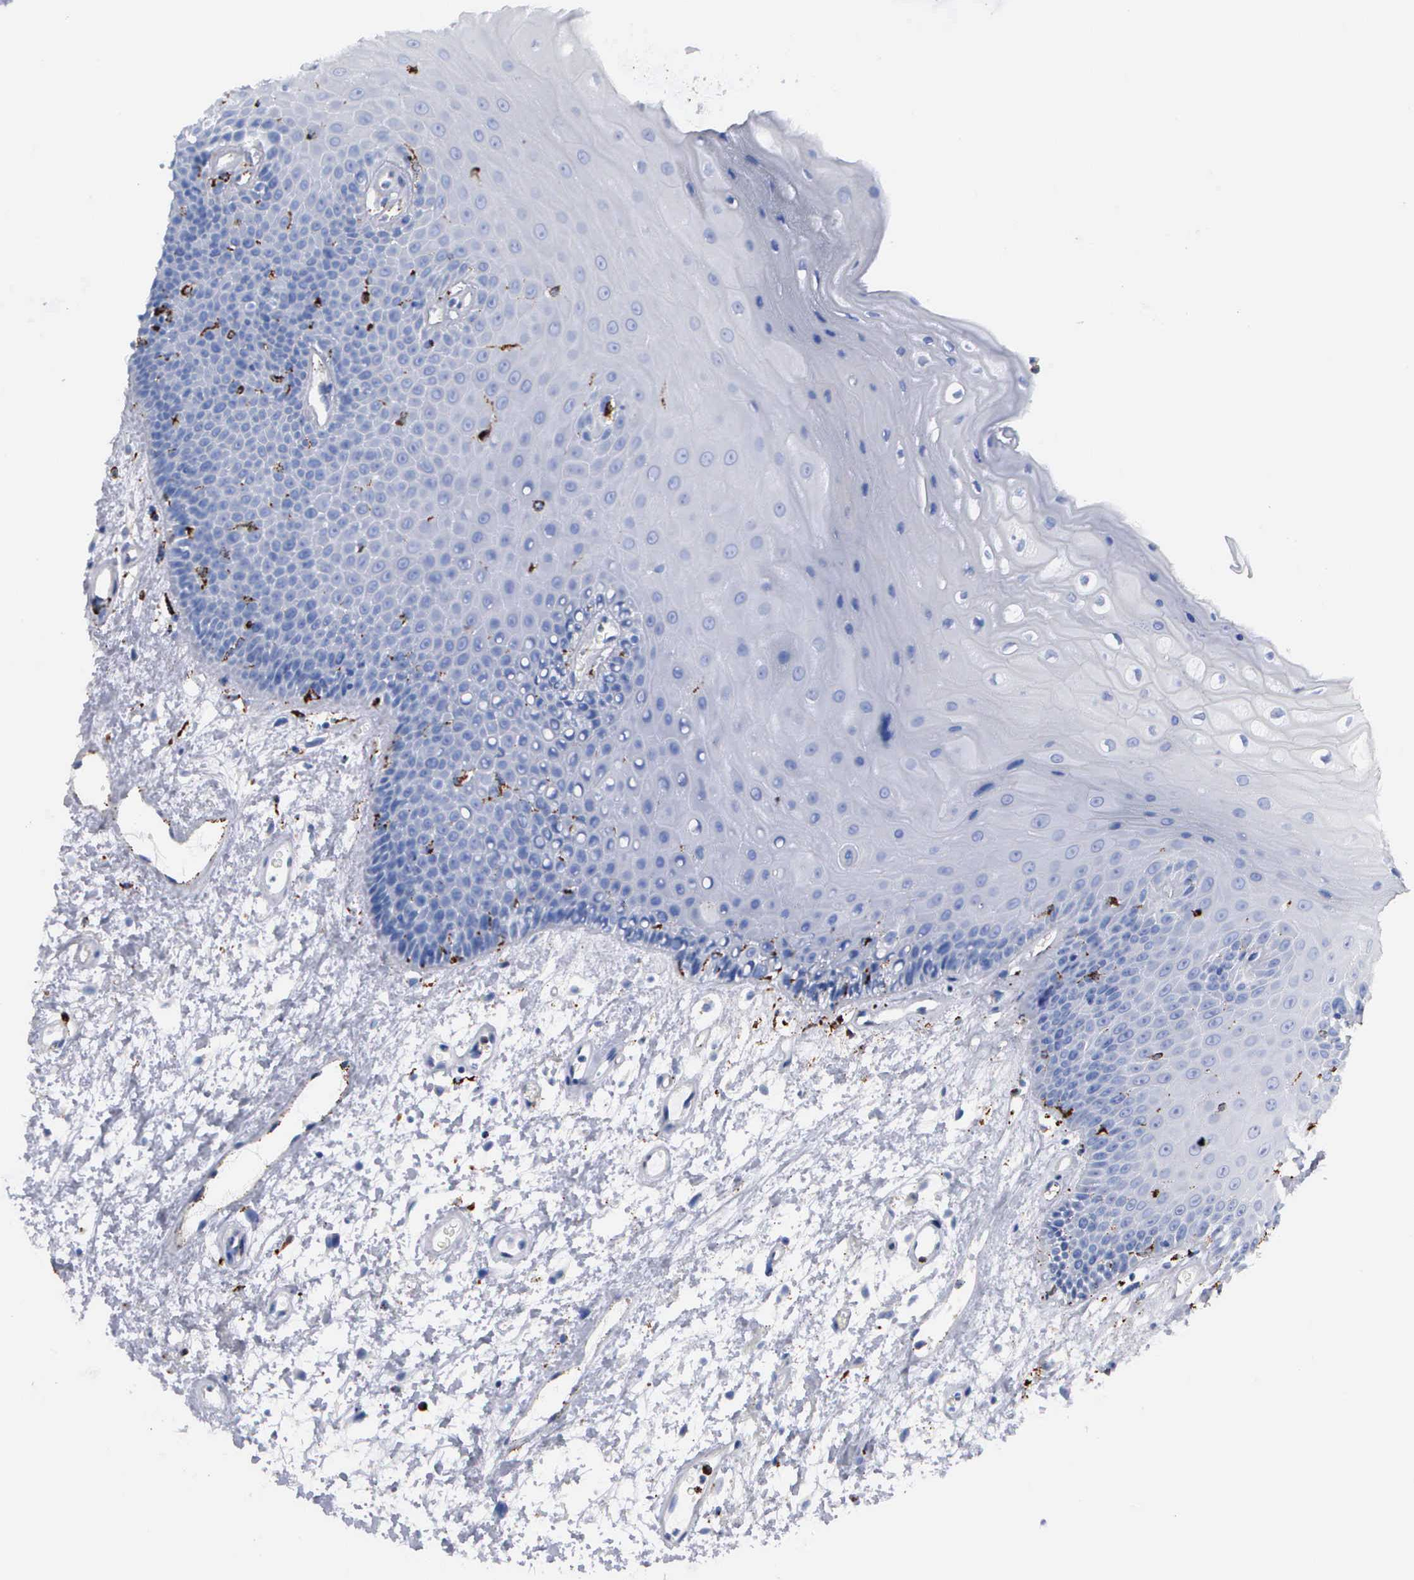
{"staining": {"intensity": "negative", "quantity": "none", "location": "none"}, "tissue": "oral mucosa", "cell_type": "Squamous epithelial cells", "image_type": "normal", "snomed": [{"axis": "morphology", "description": "Normal tissue, NOS"}, {"axis": "topography", "description": "Oral tissue"}], "caption": "Immunohistochemical staining of benign oral mucosa demonstrates no significant staining in squamous epithelial cells. (DAB (3,3'-diaminobenzidine) immunohistochemistry with hematoxylin counter stain).", "gene": "CTSH", "patient": {"sex": "female", "age": 79}}